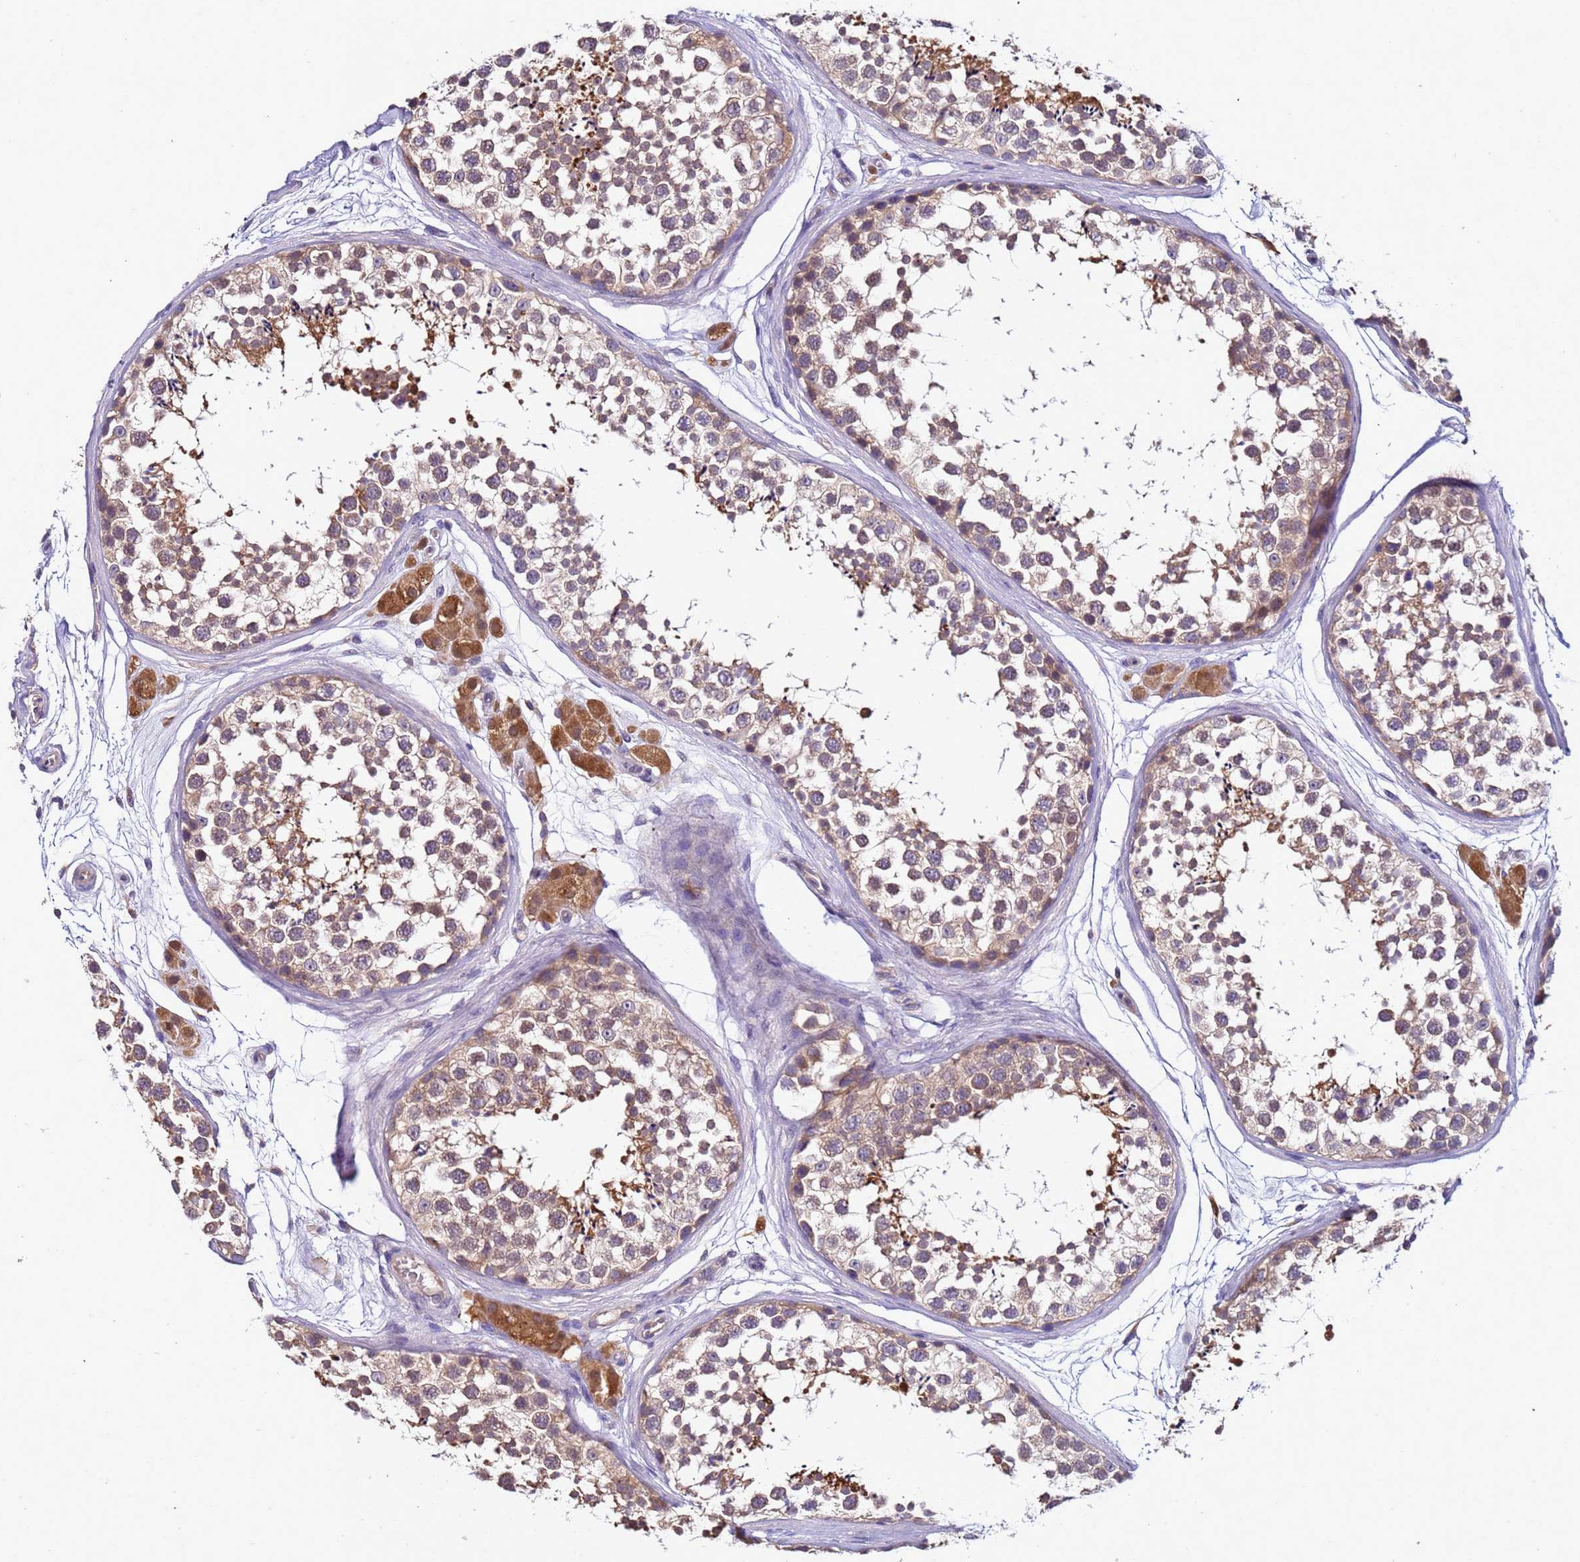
{"staining": {"intensity": "moderate", "quantity": ">75%", "location": "cytoplasmic/membranous"}, "tissue": "testis", "cell_type": "Cells in seminiferous ducts", "image_type": "normal", "snomed": [{"axis": "morphology", "description": "Normal tissue, NOS"}, {"axis": "topography", "description": "Testis"}], "caption": "IHC of benign human testis displays medium levels of moderate cytoplasmic/membranous staining in about >75% of cells in seminiferous ducts.", "gene": "ELMOD2", "patient": {"sex": "male", "age": 56}}